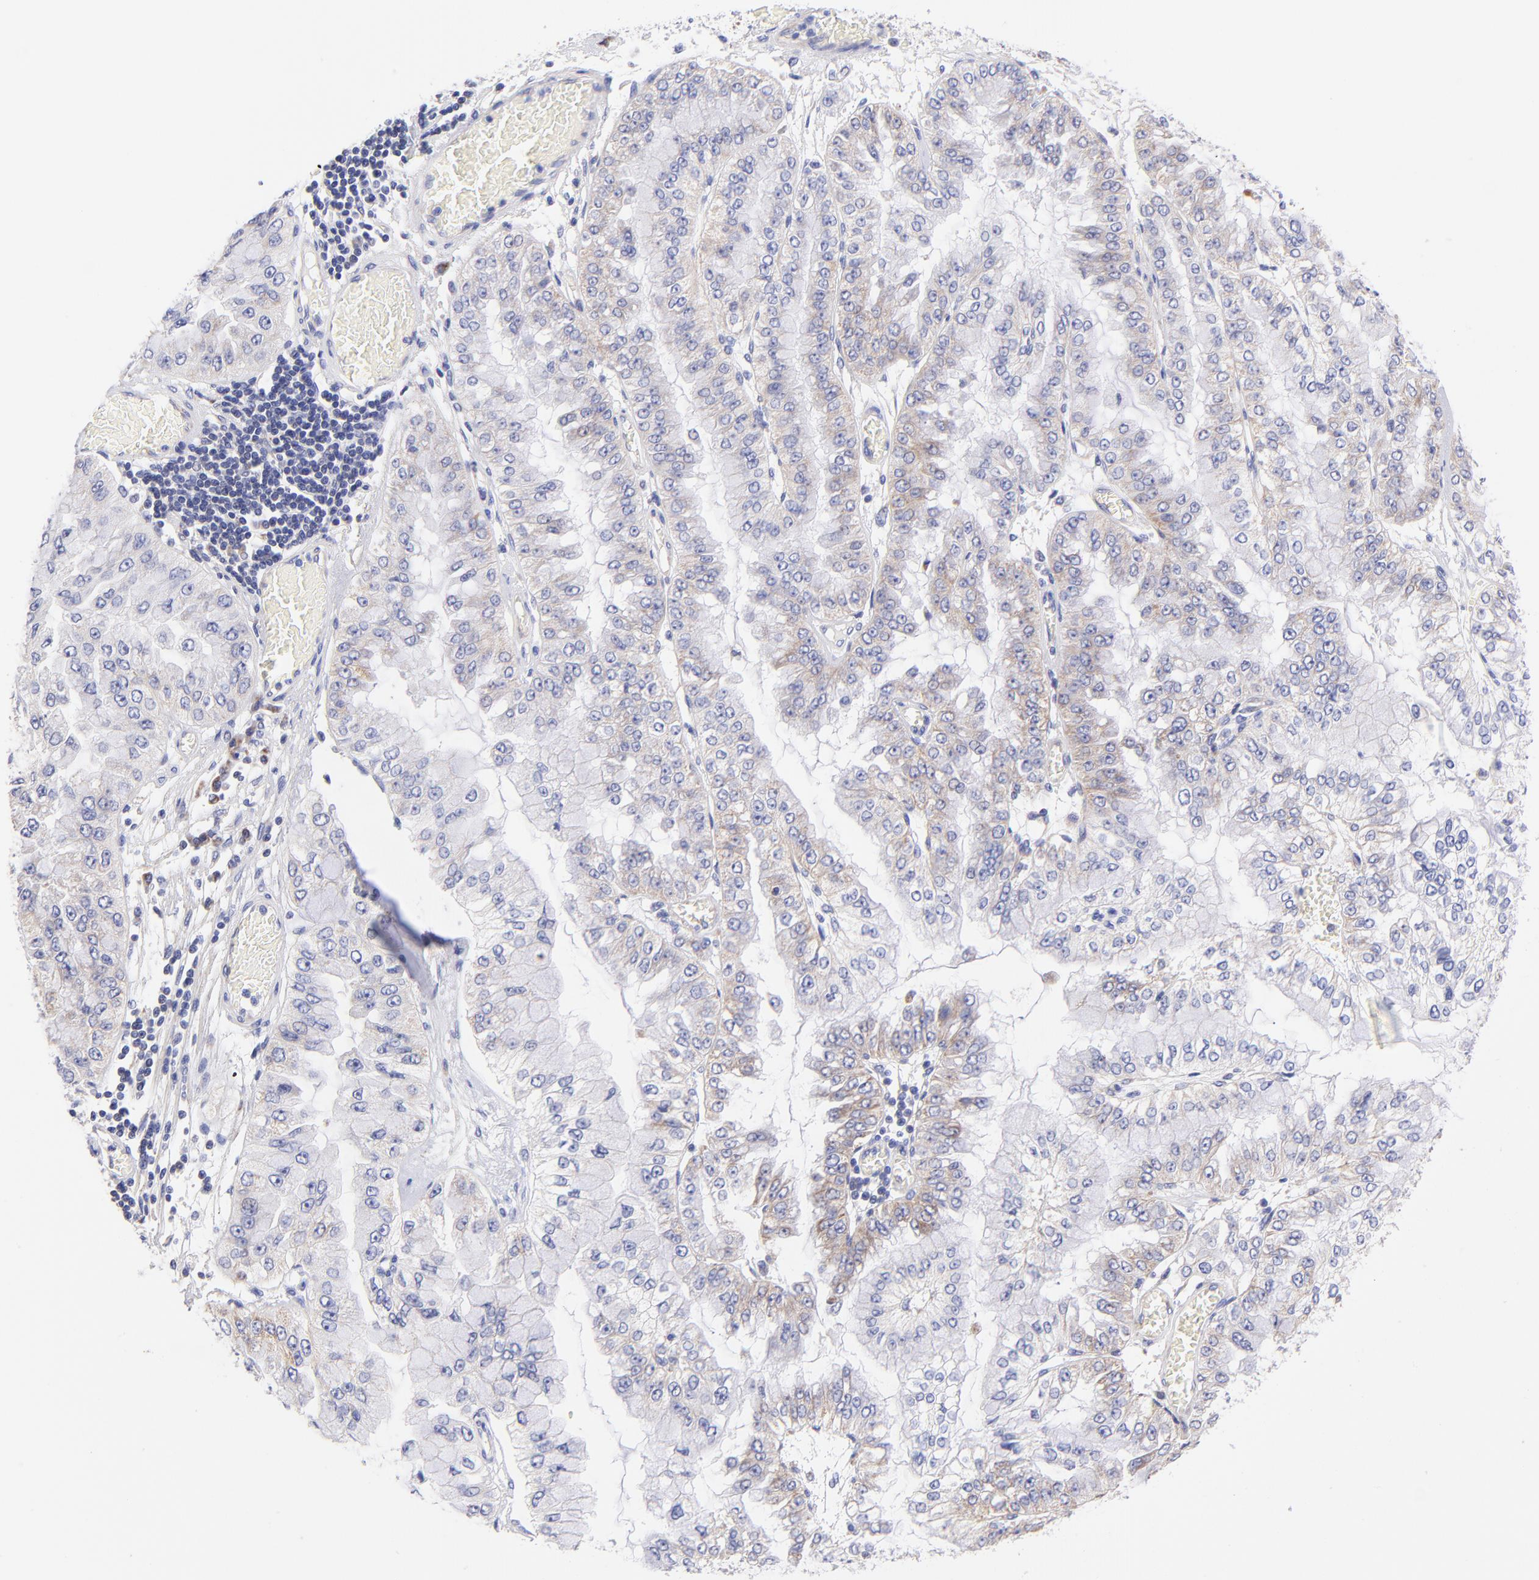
{"staining": {"intensity": "weak", "quantity": "25%-75%", "location": "cytoplasmic/membranous"}, "tissue": "liver cancer", "cell_type": "Tumor cells", "image_type": "cancer", "snomed": [{"axis": "morphology", "description": "Cholangiocarcinoma"}, {"axis": "topography", "description": "Liver"}], "caption": "High-magnification brightfield microscopy of liver cancer (cholangiocarcinoma) stained with DAB (3,3'-diaminobenzidine) (brown) and counterstained with hematoxylin (blue). tumor cells exhibit weak cytoplasmic/membranous expression is seen in about25%-75% of cells.", "gene": "NDUFB7", "patient": {"sex": "female", "age": 79}}